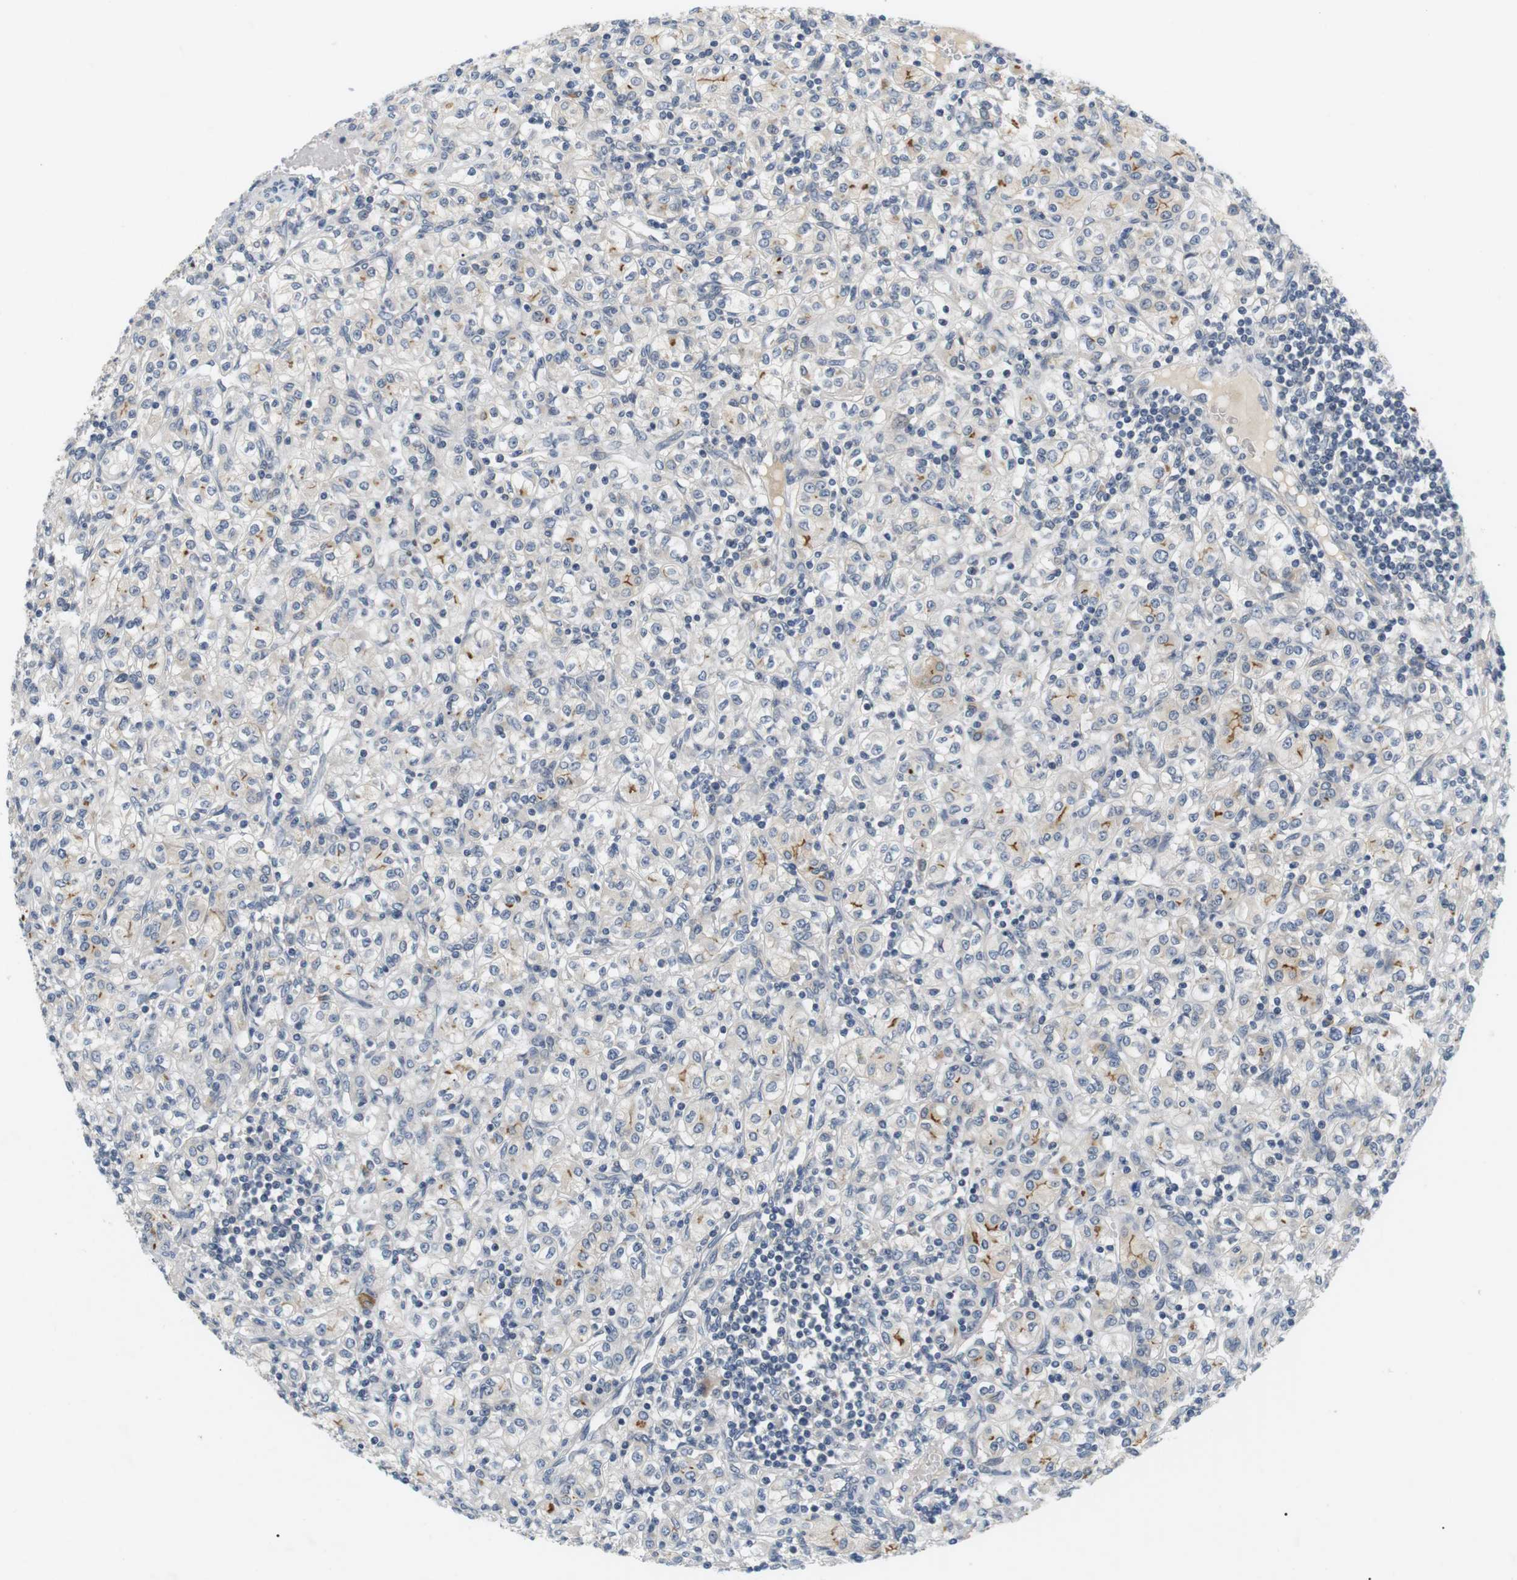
{"staining": {"intensity": "moderate", "quantity": "<25%", "location": "cytoplasmic/membranous"}, "tissue": "renal cancer", "cell_type": "Tumor cells", "image_type": "cancer", "snomed": [{"axis": "morphology", "description": "Adenocarcinoma, NOS"}, {"axis": "topography", "description": "Kidney"}], "caption": "Protein expression analysis of adenocarcinoma (renal) shows moderate cytoplasmic/membranous positivity in approximately <25% of tumor cells.", "gene": "EVA1C", "patient": {"sex": "male", "age": 77}}